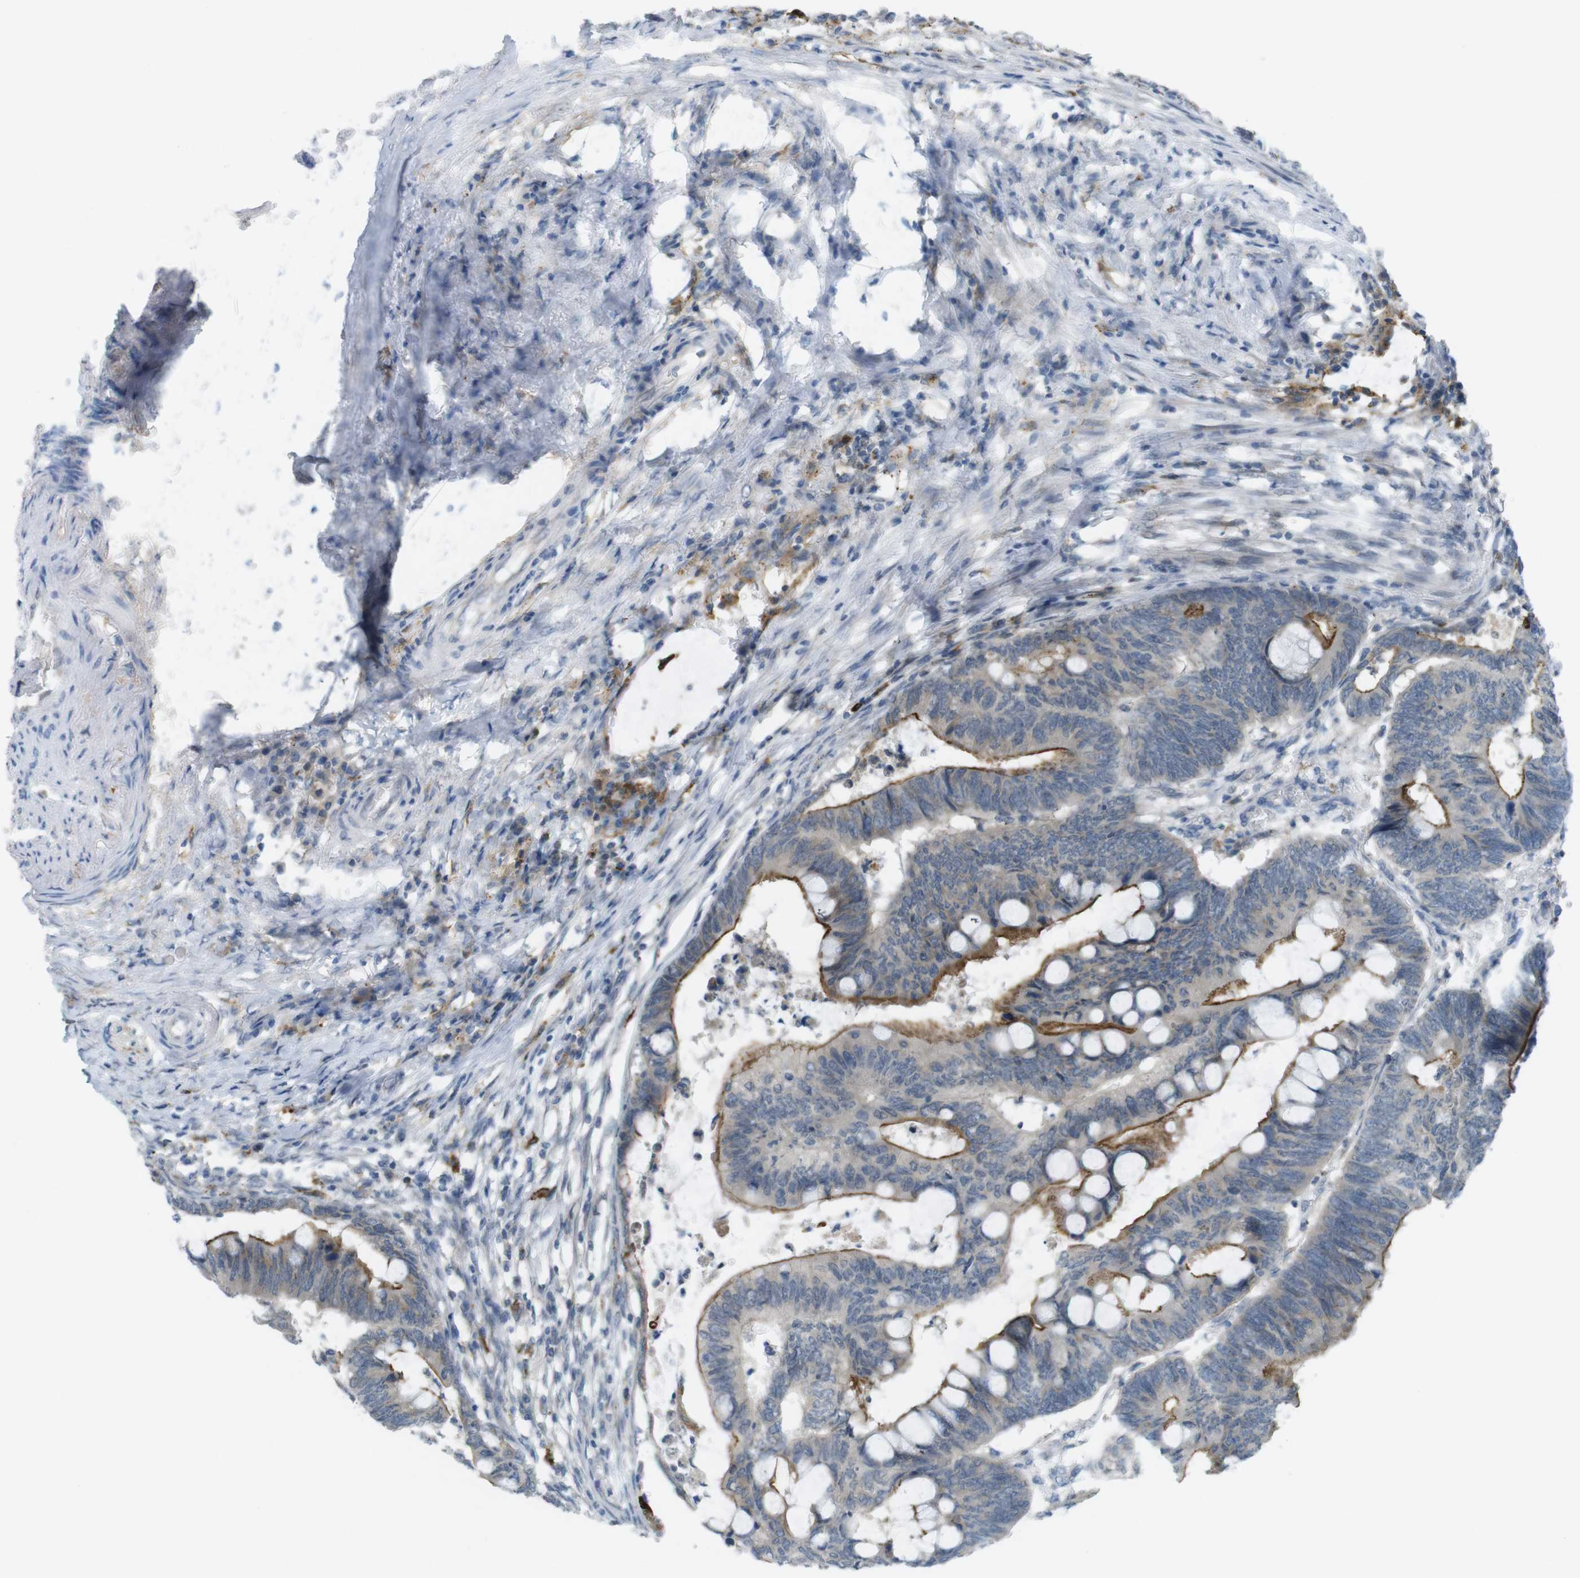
{"staining": {"intensity": "moderate", "quantity": ">75%", "location": "cytoplasmic/membranous"}, "tissue": "colorectal cancer", "cell_type": "Tumor cells", "image_type": "cancer", "snomed": [{"axis": "morphology", "description": "Normal tissue, NOS"}, {"axis": "morphology", "description": "Adenocarcinoma, NOS"}, {"axis": "topography", "description": "Rectum"}, {"axis": "topography", "description": "Peripheral nerve tissue"}], "caption": "Protein positivity by IHC shows moderate cytoplasmic/membranous expression in approximately >75% of tumor cells in colorectal cancer (adenocarcinoma).", "gene": "UGT8", "patient": {"sex": "male", "age": 92}}